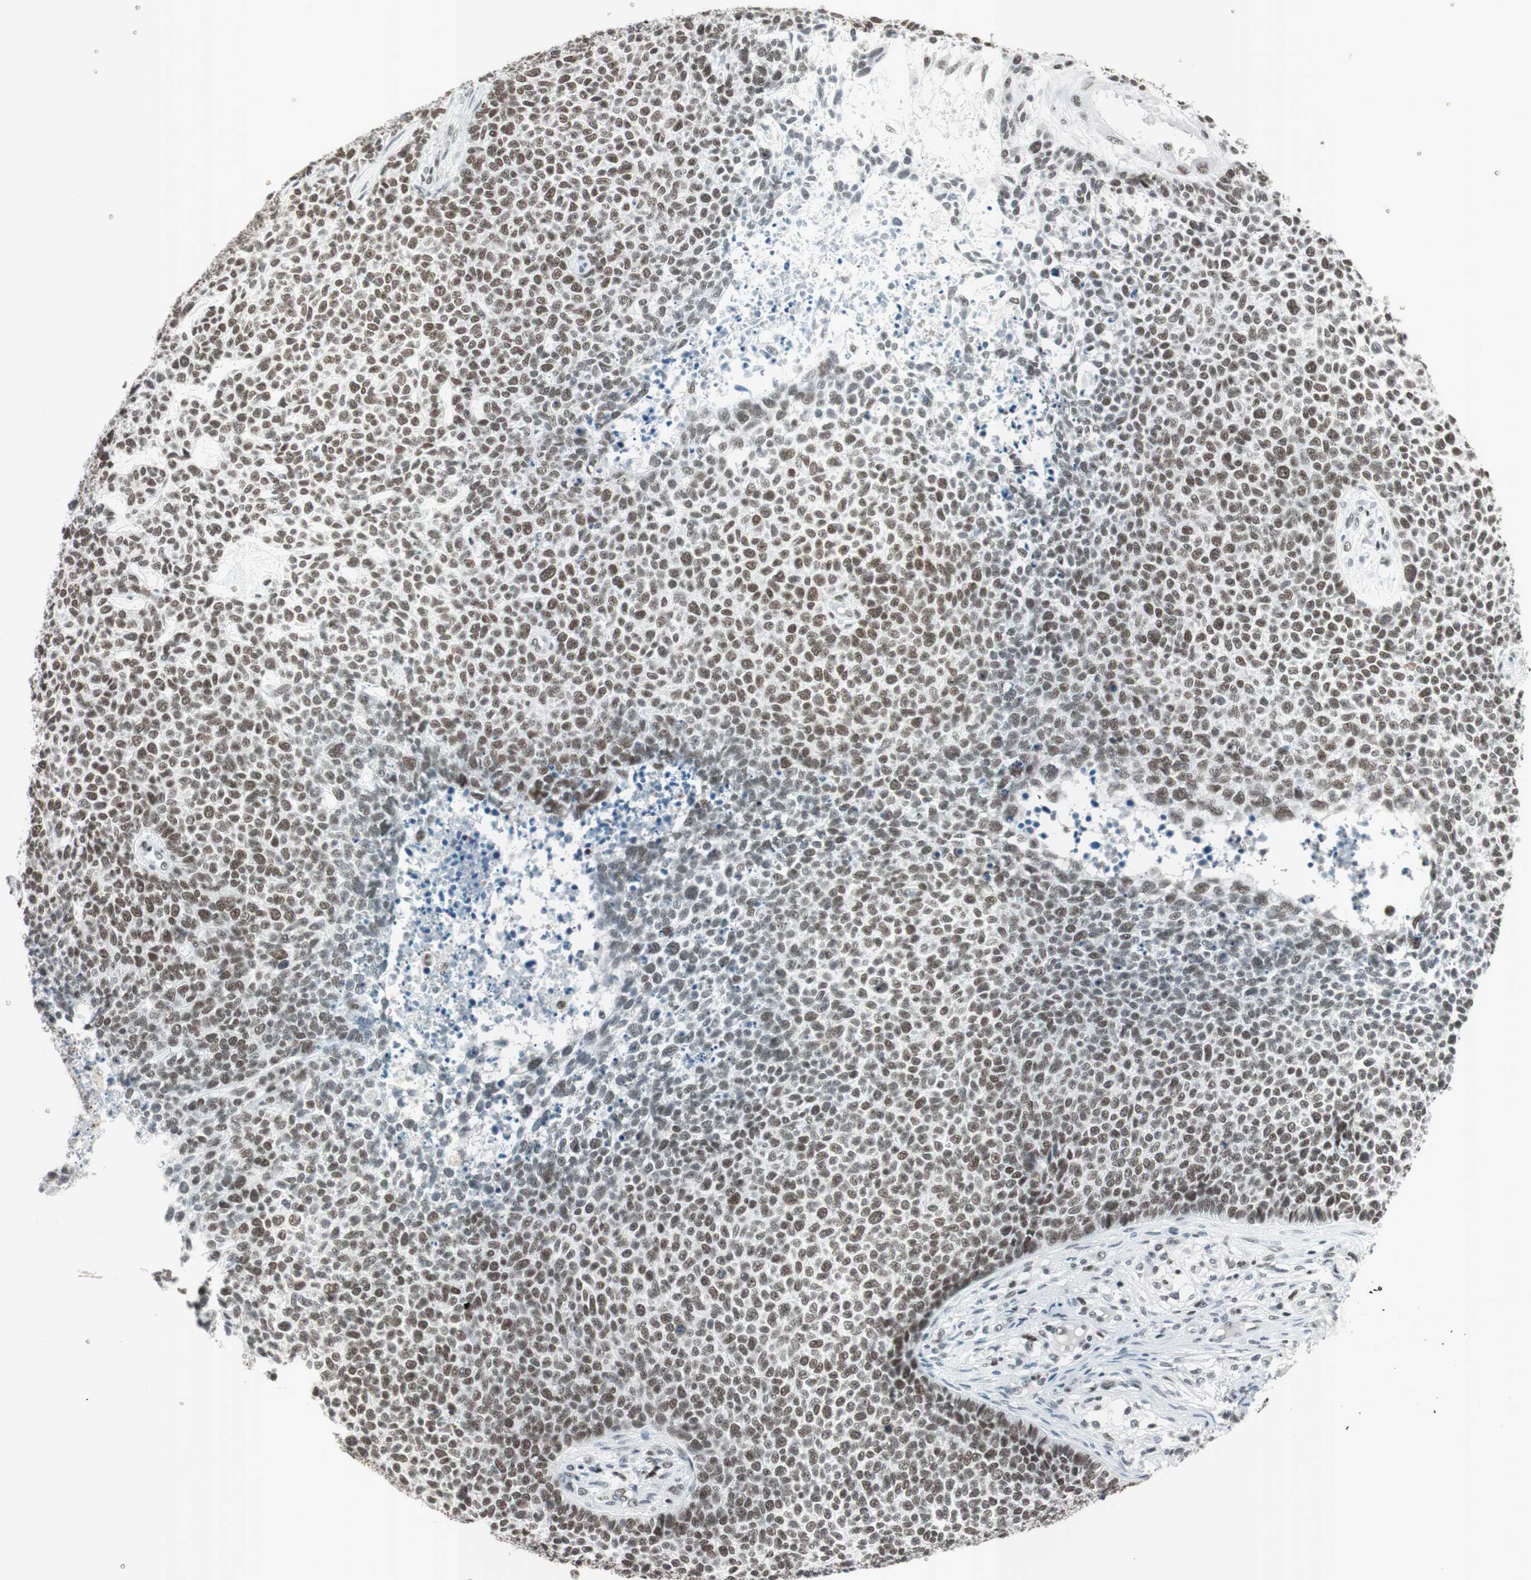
{"staining": {"intensity": "moderate", "quantity": ">75%", "location": "nuclear"}, "tissue": "skin cancer", "cell_type": "Tumor cells", "image_type": "cancer", "snomed": [{"axis": "morphology", "description": "Basal cell carcinoma"}, {"axis": "topography", "description": "Skin"}], "caption": "Immunohistochemical staining of basal cell carcinoma (skin) demonstrates medium levels of moderate nuclear protein staining in about >75% of tumor cells. The staining is performed using DAB (3,3'-diaminobenzidine) brown chromogen to label protein expression. The nuclei are counter-stained blue using hematoxylin.", "gene": "ARID1A", "patient": {"sex": "female", "age": 84}}